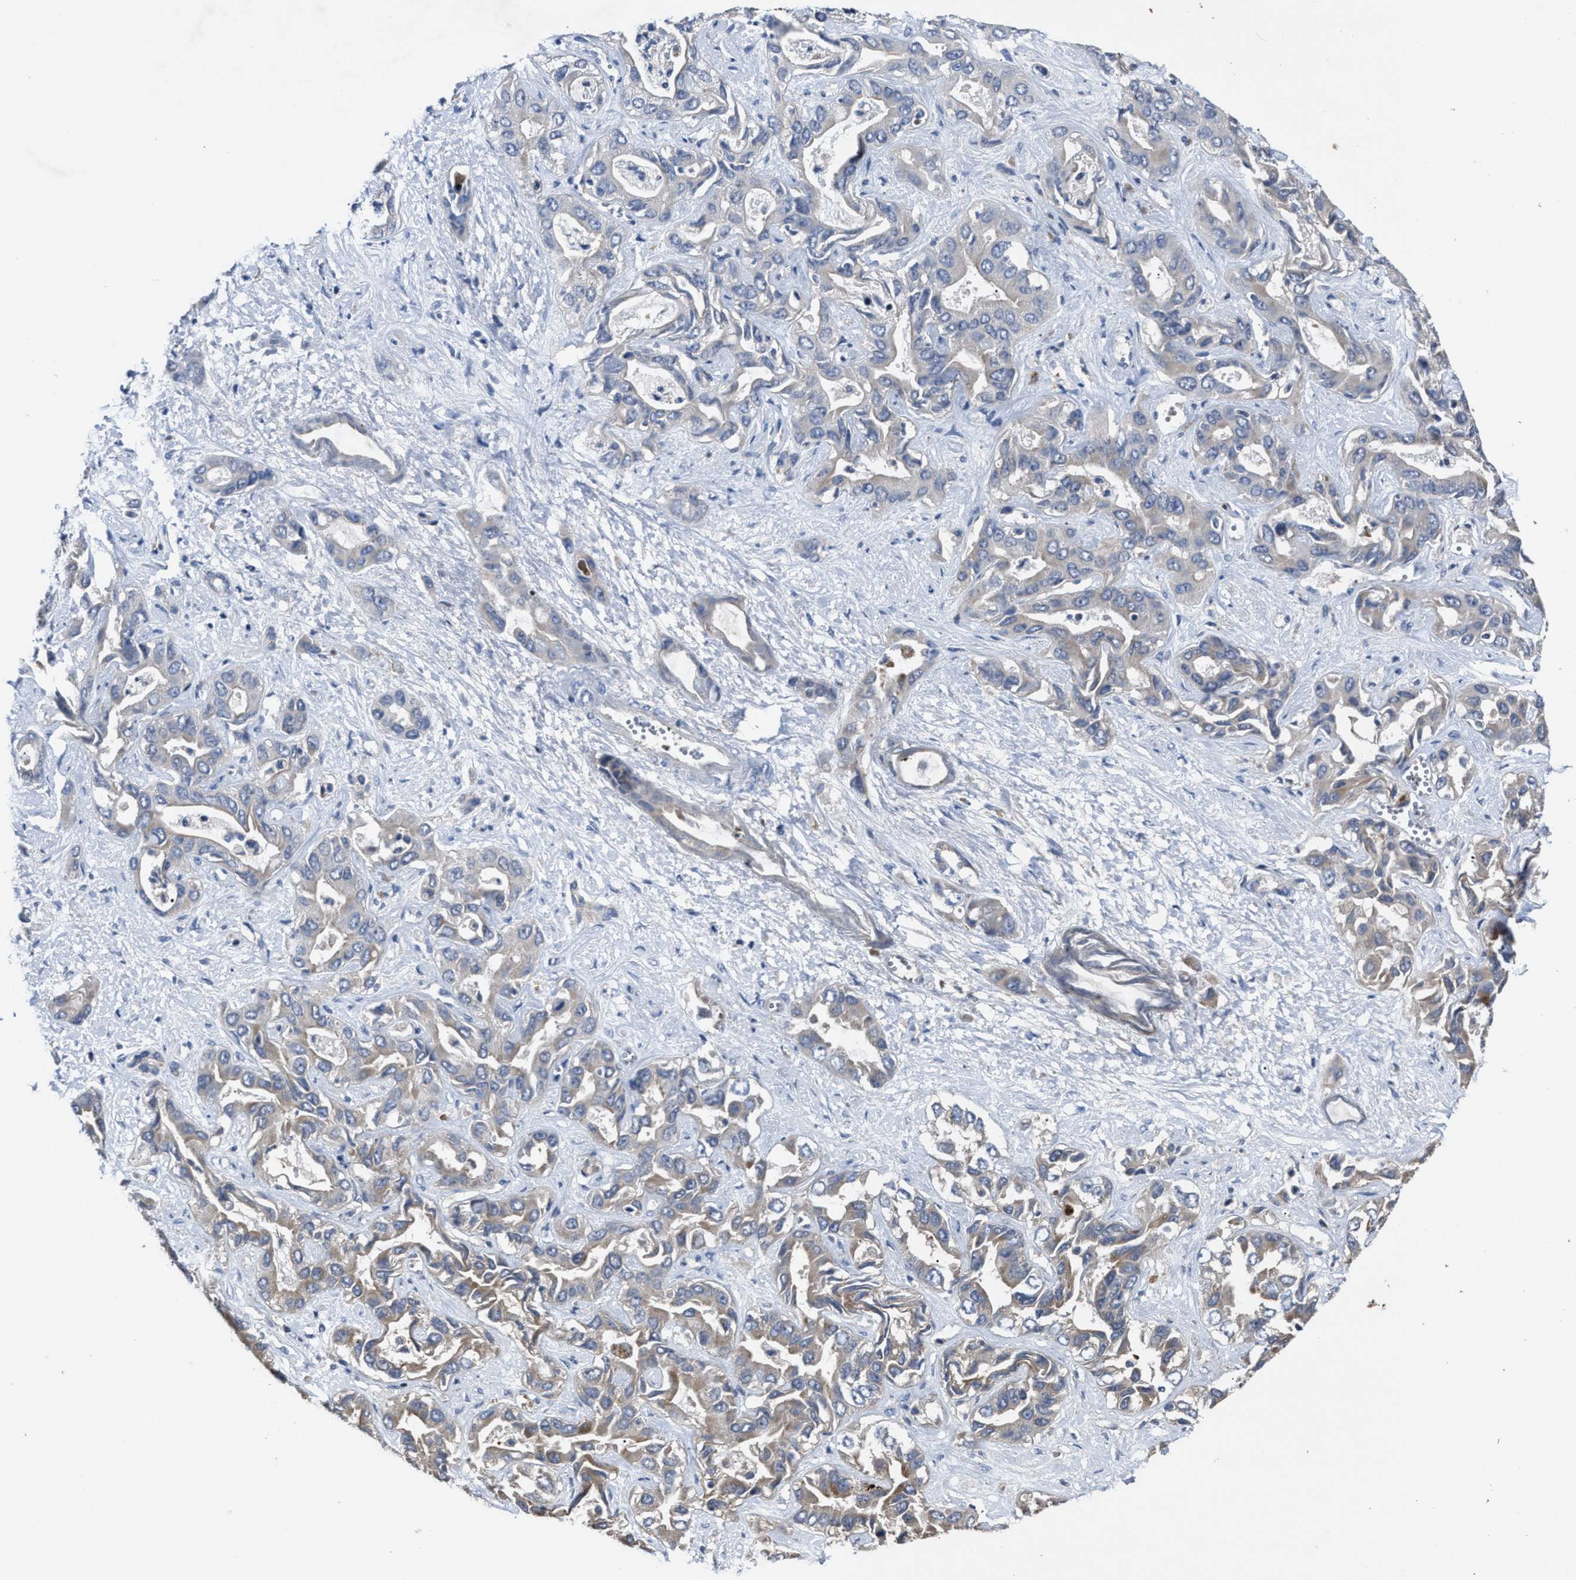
{"staining": {"intensity": "weak", "quantity": "<25%", "location": "cytoplasmic/membranous"}, "tissue": "liver cancer", "cell_type": "Tumor cells", "image_type": "cancer", "snomed": [{"axis": "morphology", "description": "Cholangiocarcinoma"}, {"axis": "topography", "description": "Liver"}], "caption": "Tumor cells show no significant protein staining in liver cancer (cholangiocarcinoma).", "gene": "PASK", "patient": {"sex": "female", "age": 52}}